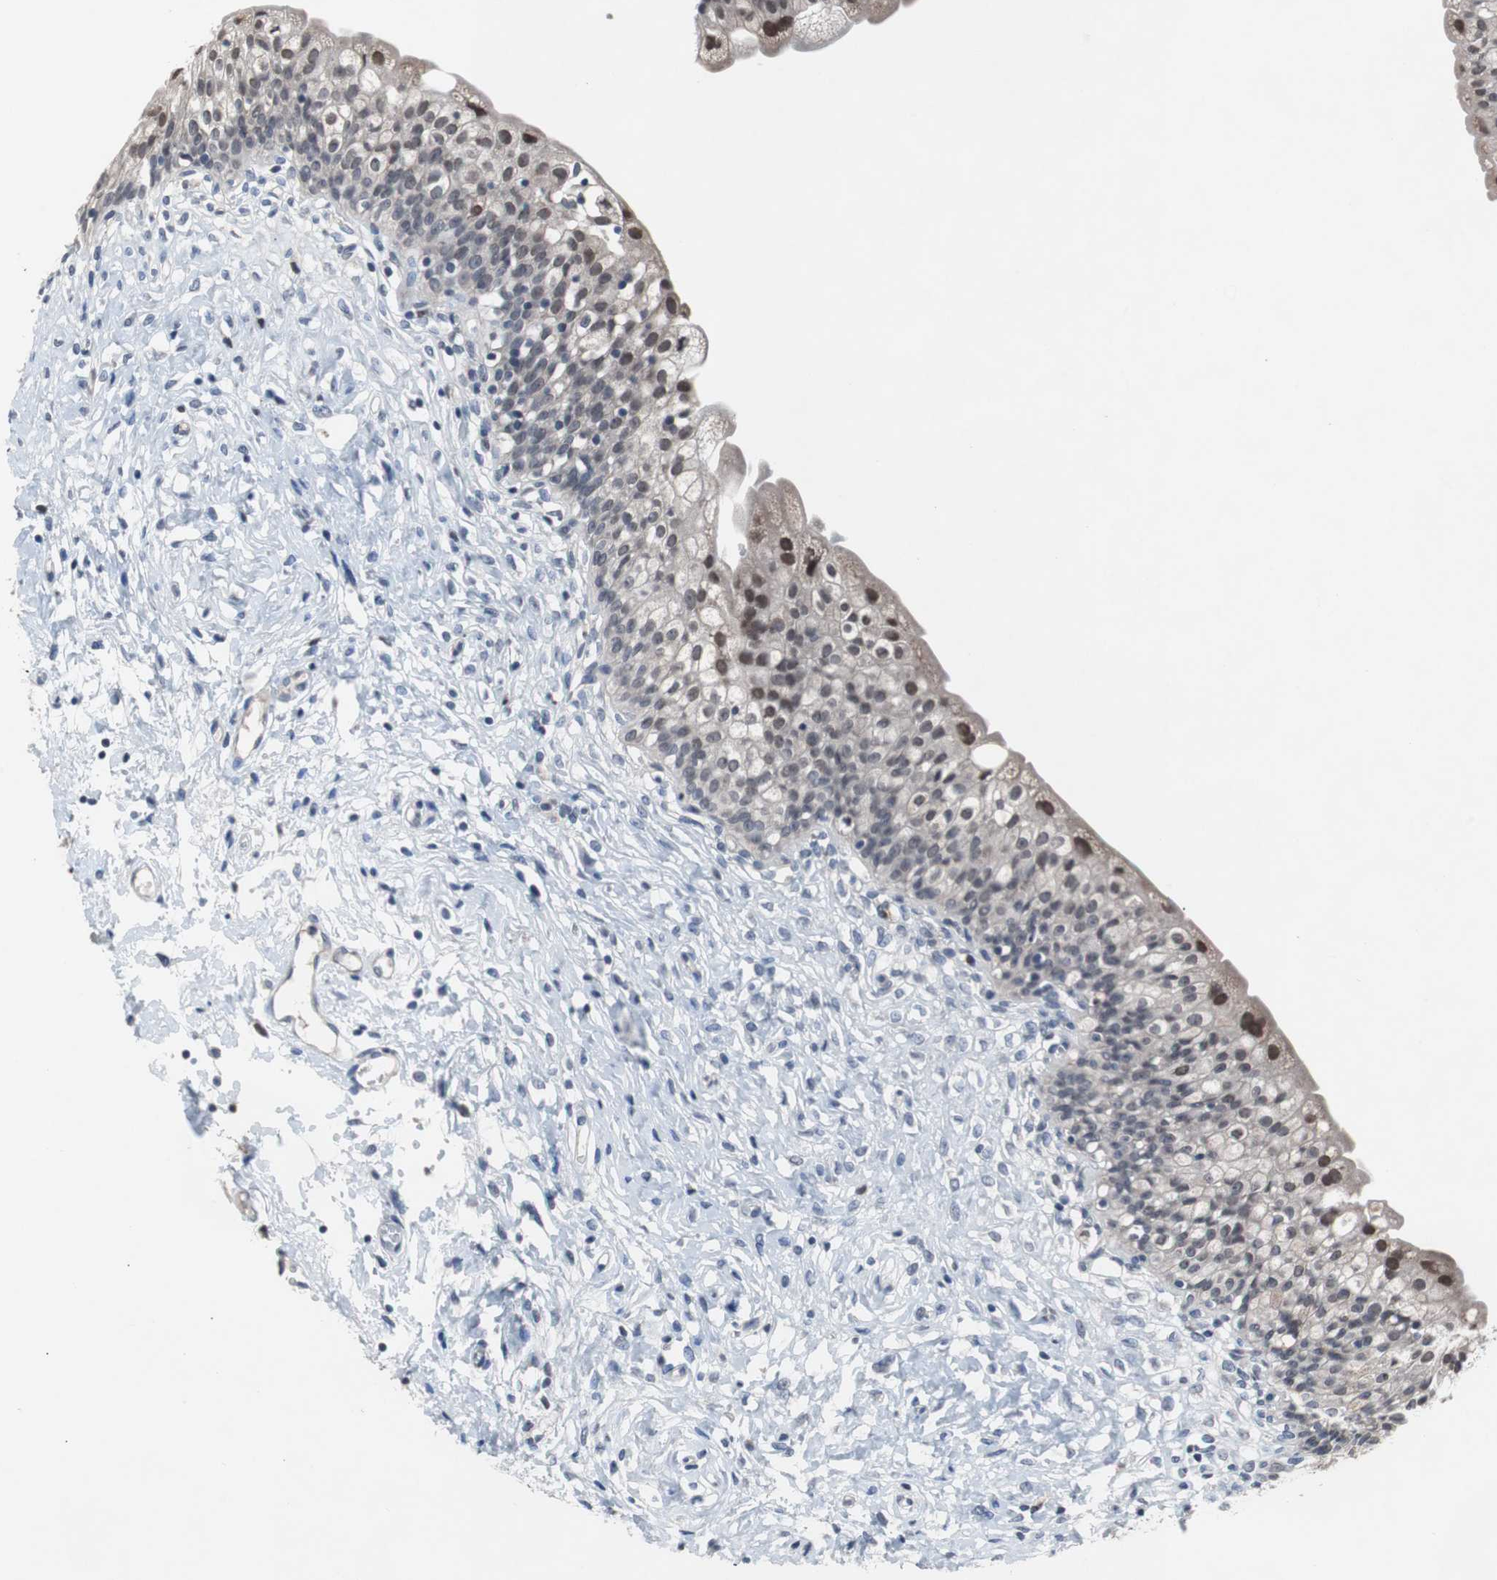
{"staining": {"intensity": "strong", "quantity": "<25%", "location": "nuclear"}, "tissue": "urinary bladder", "cell_type": "Urothelial cells", "image_type": "normal", "snomed": [{"axis": "morphology", "description": "Normal tissue, NOS"}, {"axis": "morphology", "description": "Inflammation, NOS"}, {"axis": "topography", "description": "Urinary bladder"}], "caption": "Urinary bladder was stained to show a protein in brown. There is medium levels of strong nuclear staining in approximately <25% of urothelial cells. Nuclei are stained in blue.", "gene": "RBM47", "patient": {"sex": "female", "age": 80}}